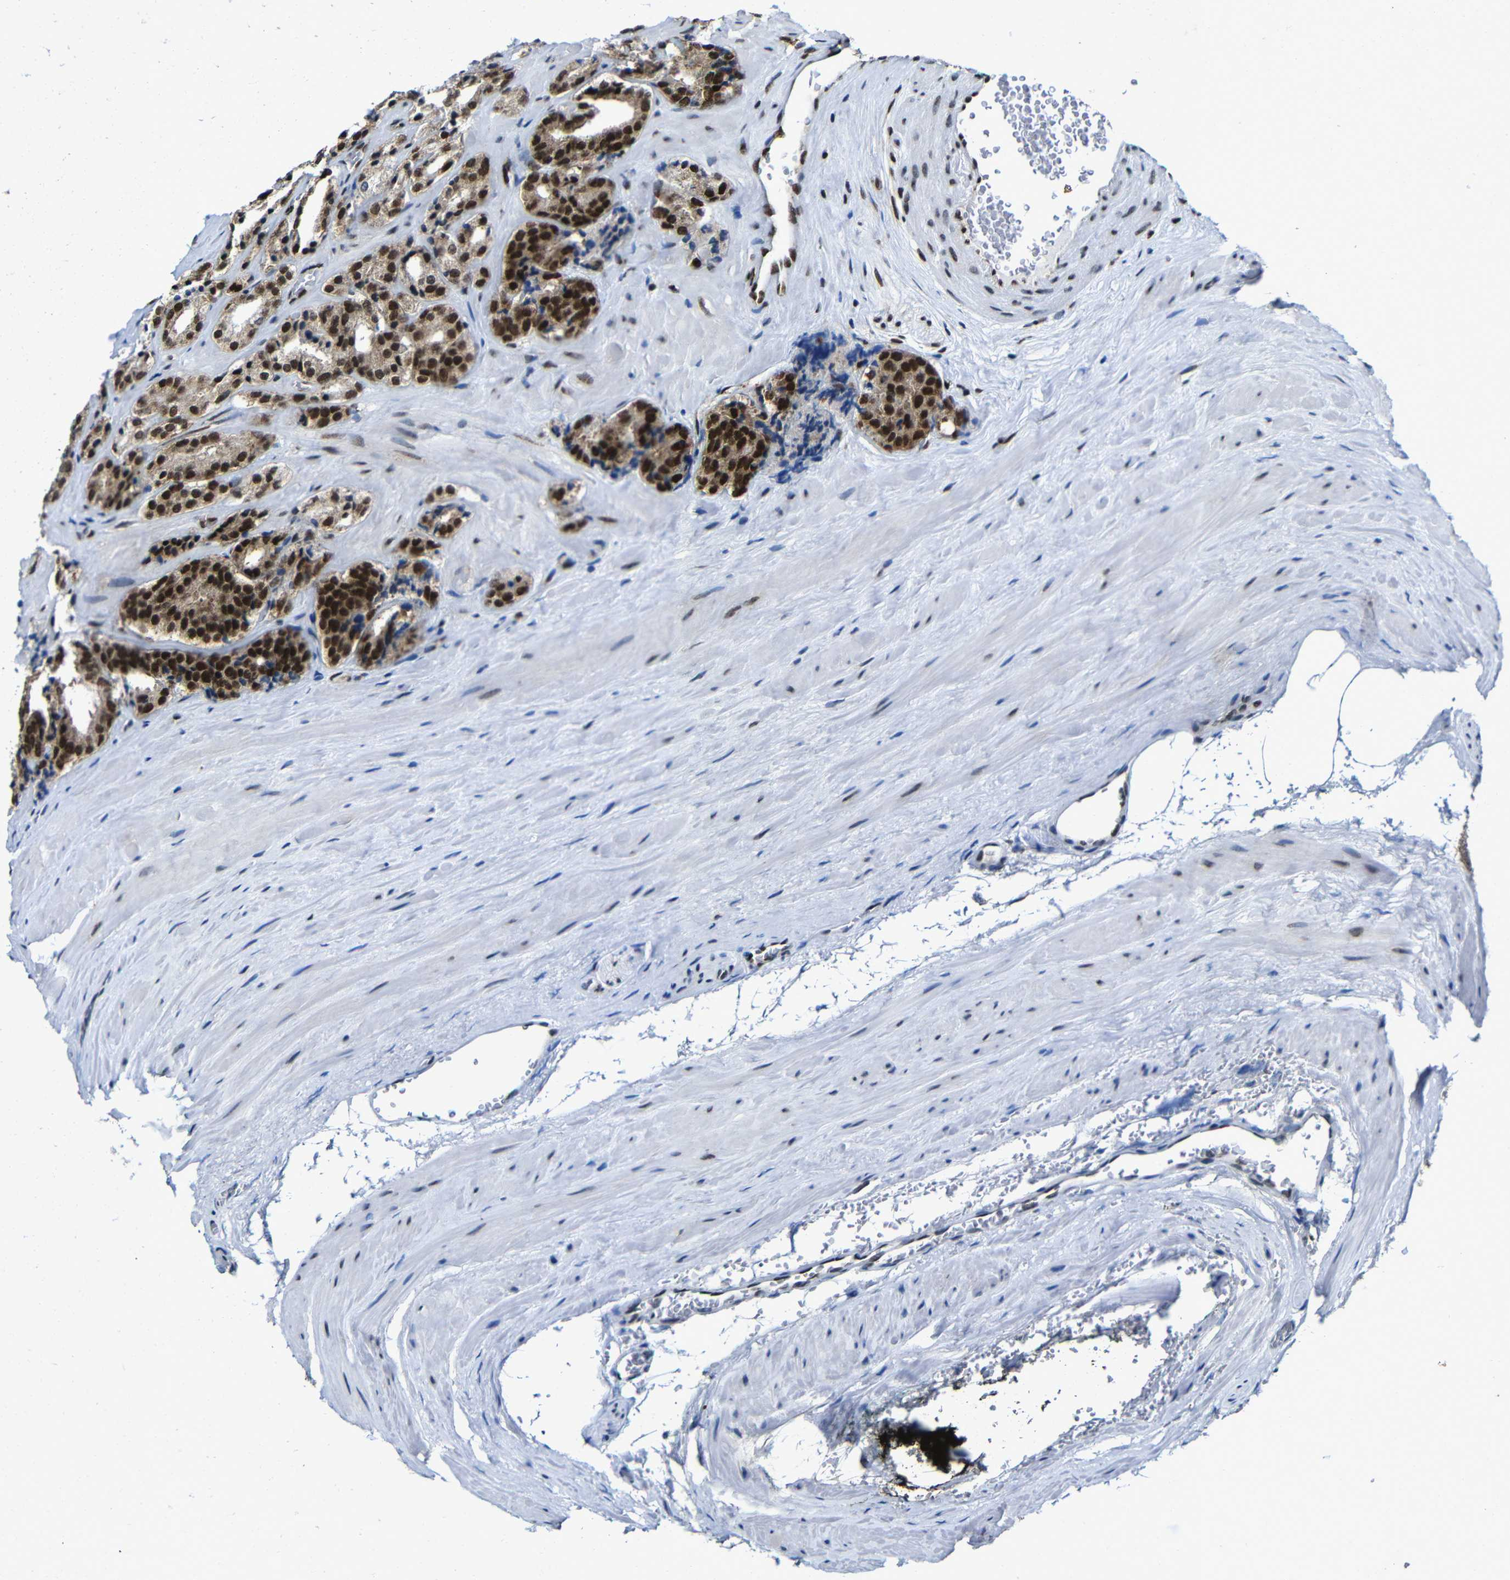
{"staining": {"intensity": "strong", "quantity": ">75%", "location": "nuclear"}, "tissue": "prostate cancer", "cell_type": "Tumor cells", "image_type": "cancer", "snomed": [{"axis": "morphology", "description": "Adenocarcinoma, High grade"}, {"axis": "topography", "description": "Prostate"}], "caption": "Prostate cancer (adenocarcinoma (high-grade)) was stained to show a protein in brown. There is high levels of strong nuclear staining in approximately >75% of tumor cells. (brown staining indicates protein expression, while blue staining denotes nuclei).", "gene": "PTBP1", "patient": {"sex": "male", "age": 60}}